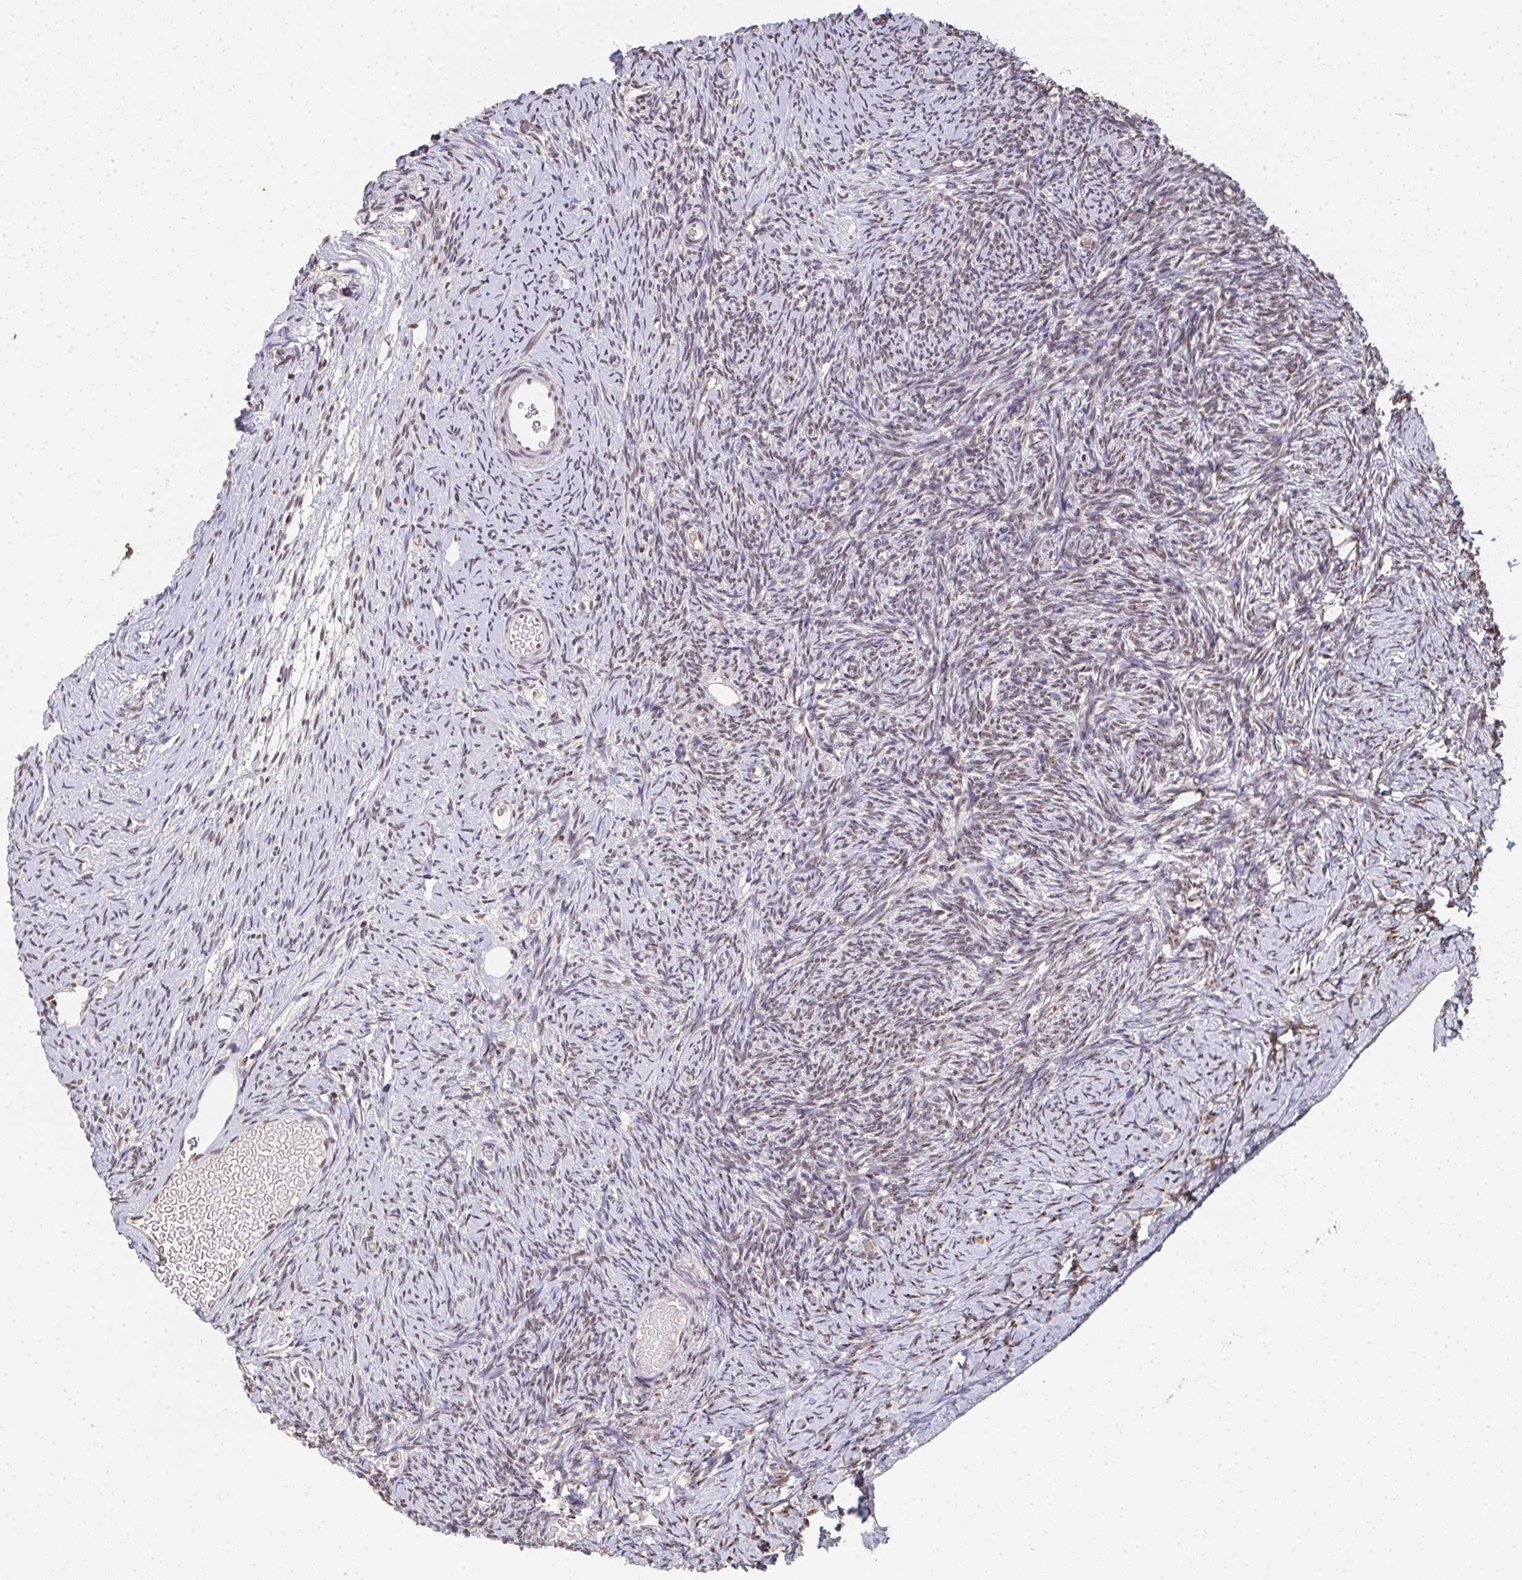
{"staining": {"intensity": "weak", "quantity": ">75%", "location": "nuclear"}, "tissue": "ovary", "cell_type": "Follicle cells", "image_type": "normal", "snomed": [{"axis": "morphology", "description": "Normal tissue, NOS"}, {"axis": "topography", "description": "Ovary"}], "caption": "DAB immunohistochemical staining of unremarkable human ovary exhibits weak nuclear protein expression in approximately >75% of follicle cells.", "gene": "DKC1", "patient": {"sex": "female", "age": 39}}